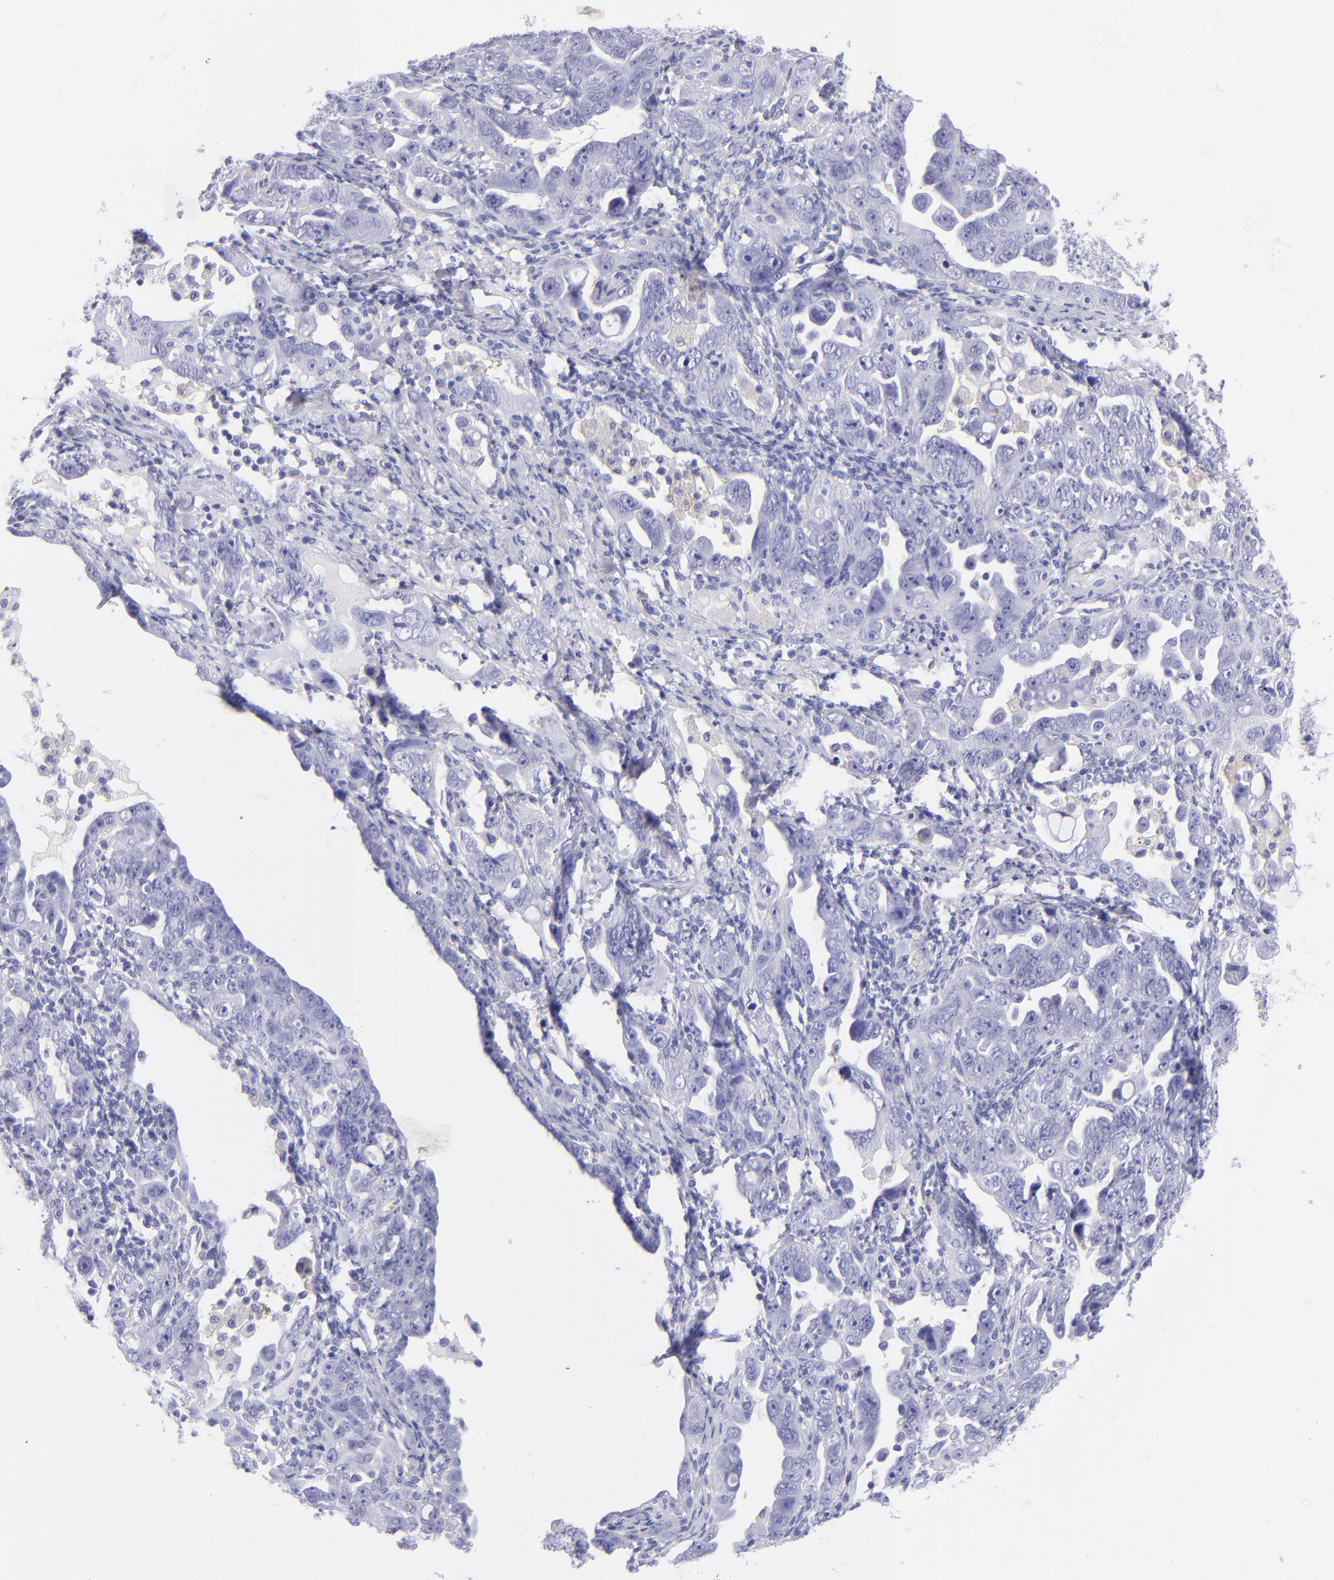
{"staining": {"intensity": "negative", "quantity": "none", "location": "none"}, "tissue": "ovarian cancer", "cell_type": "Tumor cells", "image_type": "cancer", "snomed": [{"axis": "morphology", "description": "Cystadenocarcinoma, serous, NOS"}, {"axis": "topography", "description": "Ovary"}], "caption": "Tumor cells are negative for protein expression in human serous cystadenocarcinoma (ovarian).", "gene": "PIP", "patient": {"sex": "female", "age": 66}}